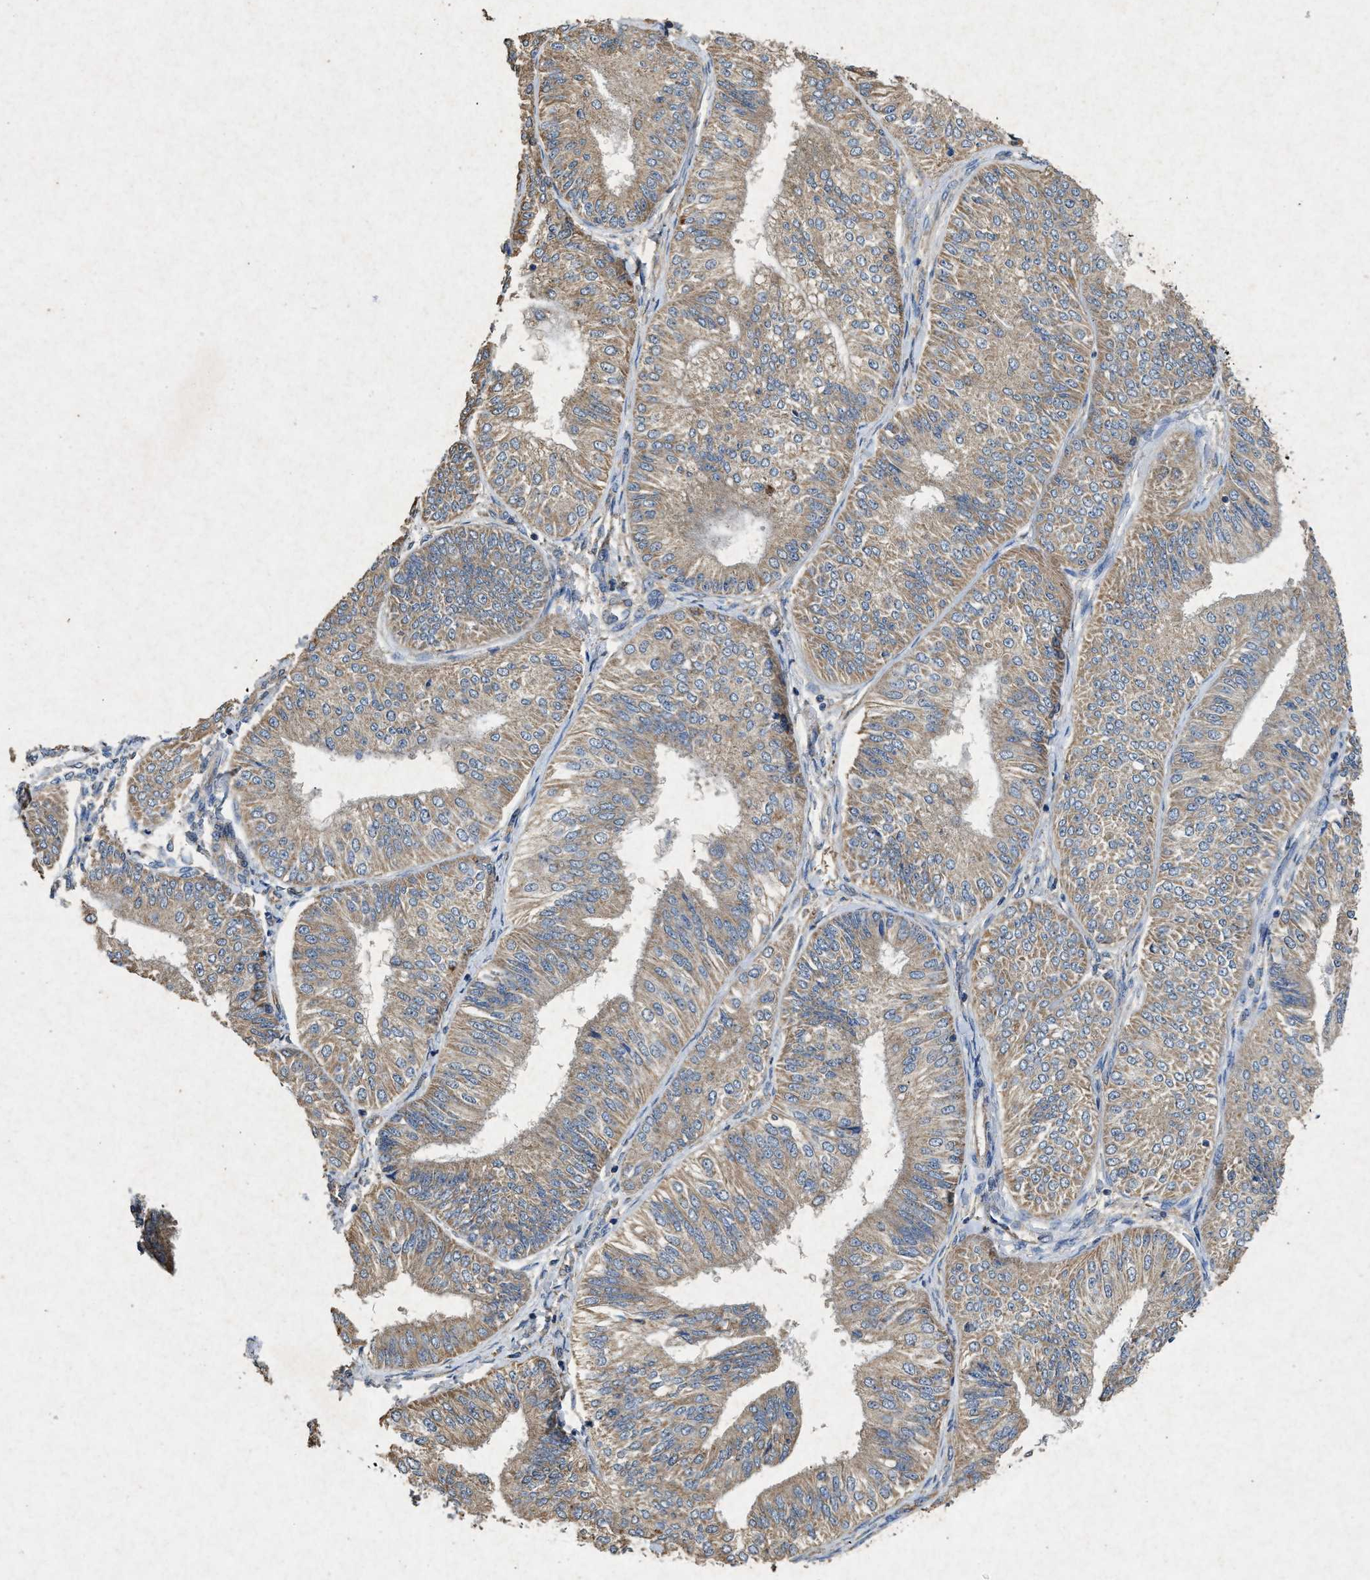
{"staining": {"intensity": "moderate", "quantity": ">75%", "location": "cytoplasmic/membranous"}, "tissue": "endometrial cancer", "cell_type": "Tumor cells", "image_type": "cancer", "snomed": [{"axis": "morphology", "description": "Adenocarcinoma, NOS"}, {"axis": "topography", "description": "Endometrium"}], "caption": "Immunohistochemistry histopathology image of neoplastic tissue: endometrial cancer (adenocarcinoma) stained using IHC reveals medium levels of moderate protein expression localized specifically in the cytoplasmic/membranous of tumor cells, appearing as a cytoplasmic/membranous brown color.", "gene": "CDK15", "patient": {"sex": "female", "age": 58}}